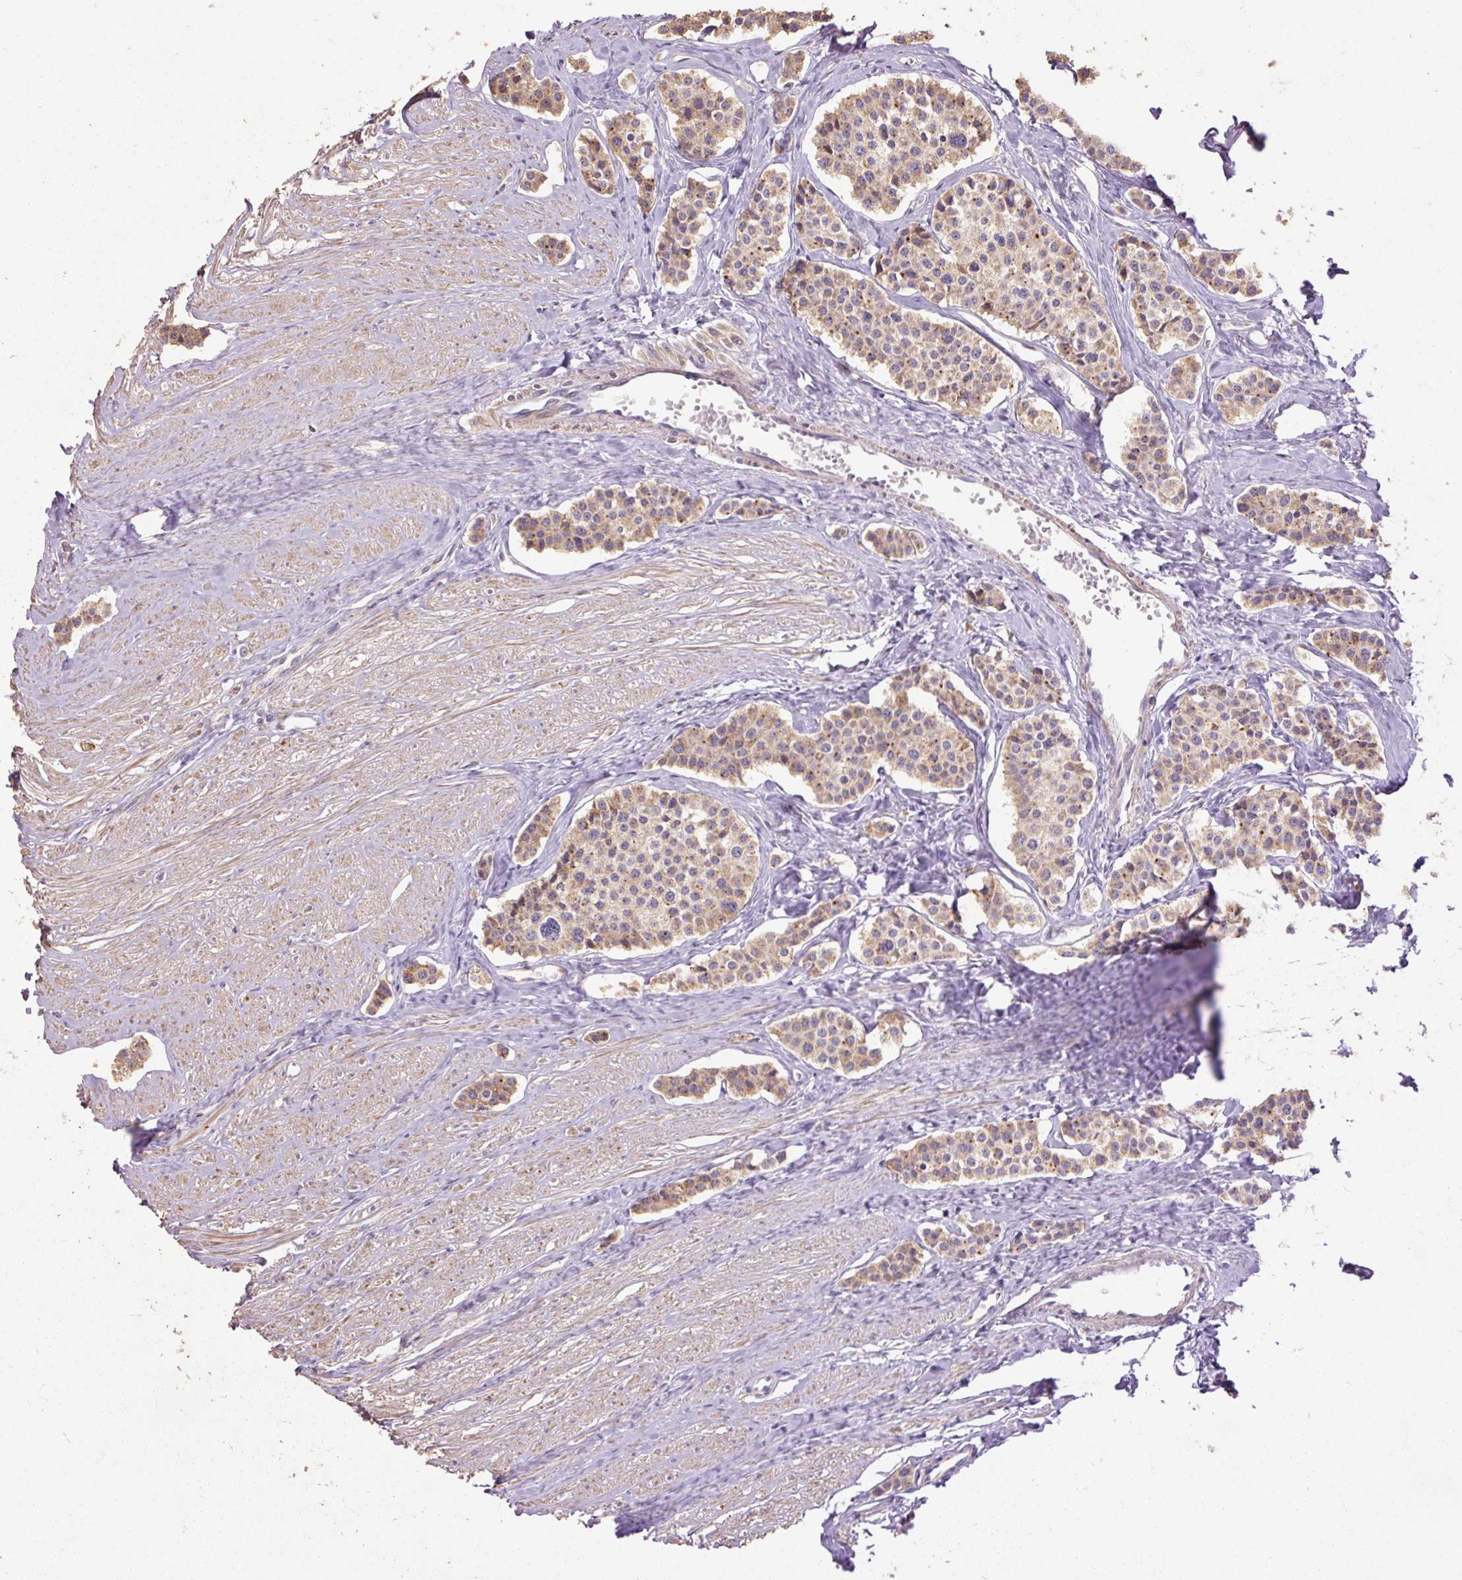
{"staining": {"intensity": "moderate", "quantity": ">75%", "location": "cytoplasmic/membranous"}, "tissue": "carcinoid", "cell_type": "Tumor cells", "image_type": "cancer", "snomed": [{"axis": "morphology", "description": "Carcinoid, malignant, NOS"}, {"axis": "topography", "description": "Small intestine"}], "caption": "About >75% of tumor cells in carcinoid reveal moderate cytoplasmic/membranous protein expression as visualized by brown immunohistochemical staining.", "gene": "ABR", "patient": {"sex": "male", "age": 60}}